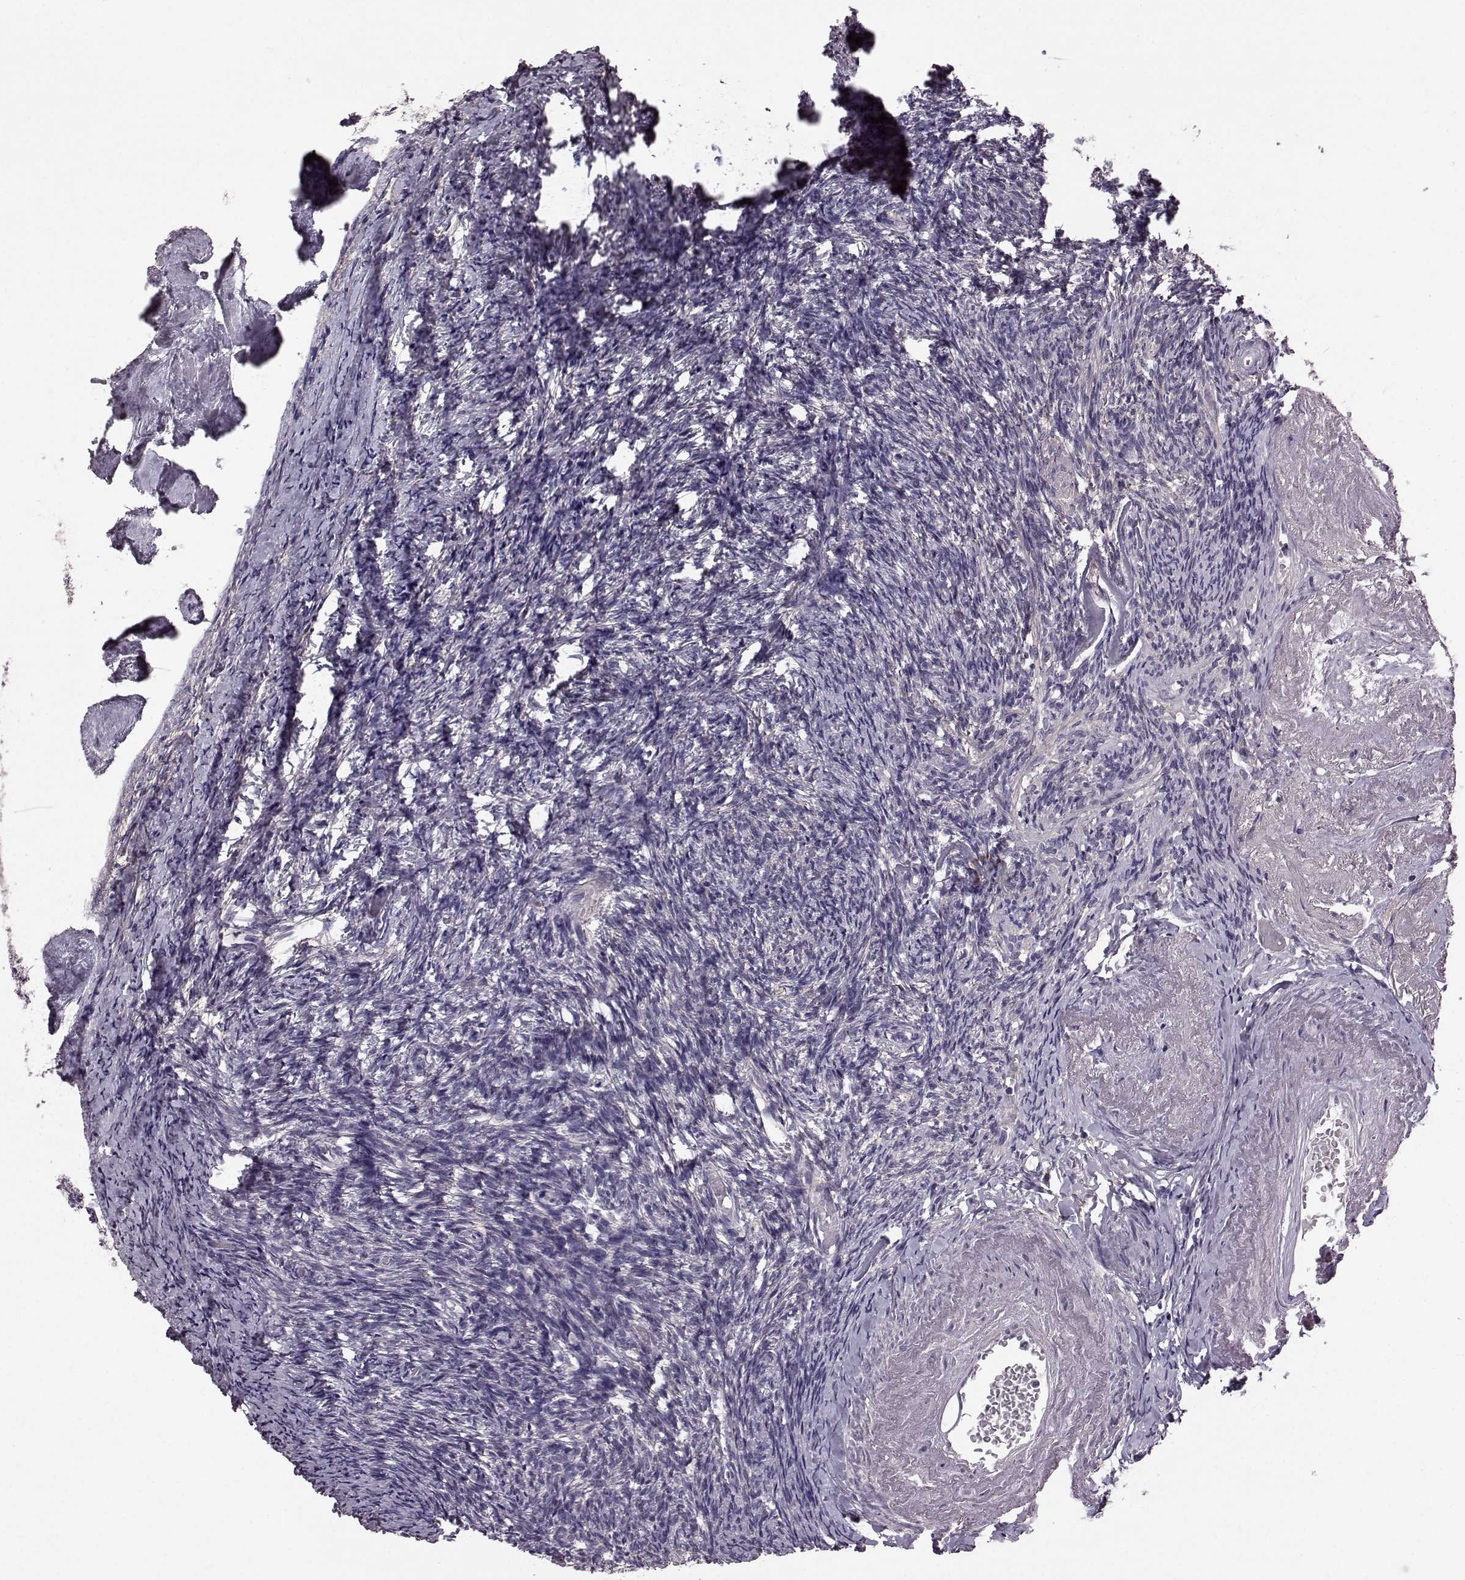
{"staining": {"intensity": "negative", "quantity": "none", "location": "none"}, "tissue": "ovary", "cell_type": "Follicle cells", "image_type": "normal", "snomed": [{"axis": "morphology", "description": "Normal tissue, NOS"}, {"axis": "topography", "description": "Ovary"}], "caption": "Immunohistochemistry image of benign ovary: human ovary stained with DAB (3,3'-diaminobenzidine) reveals no significant protein staining in follicle cells. Nuclei are stained in blue.", "gene": "GRK1", "patient": {"sex": "female", "age": 72}}